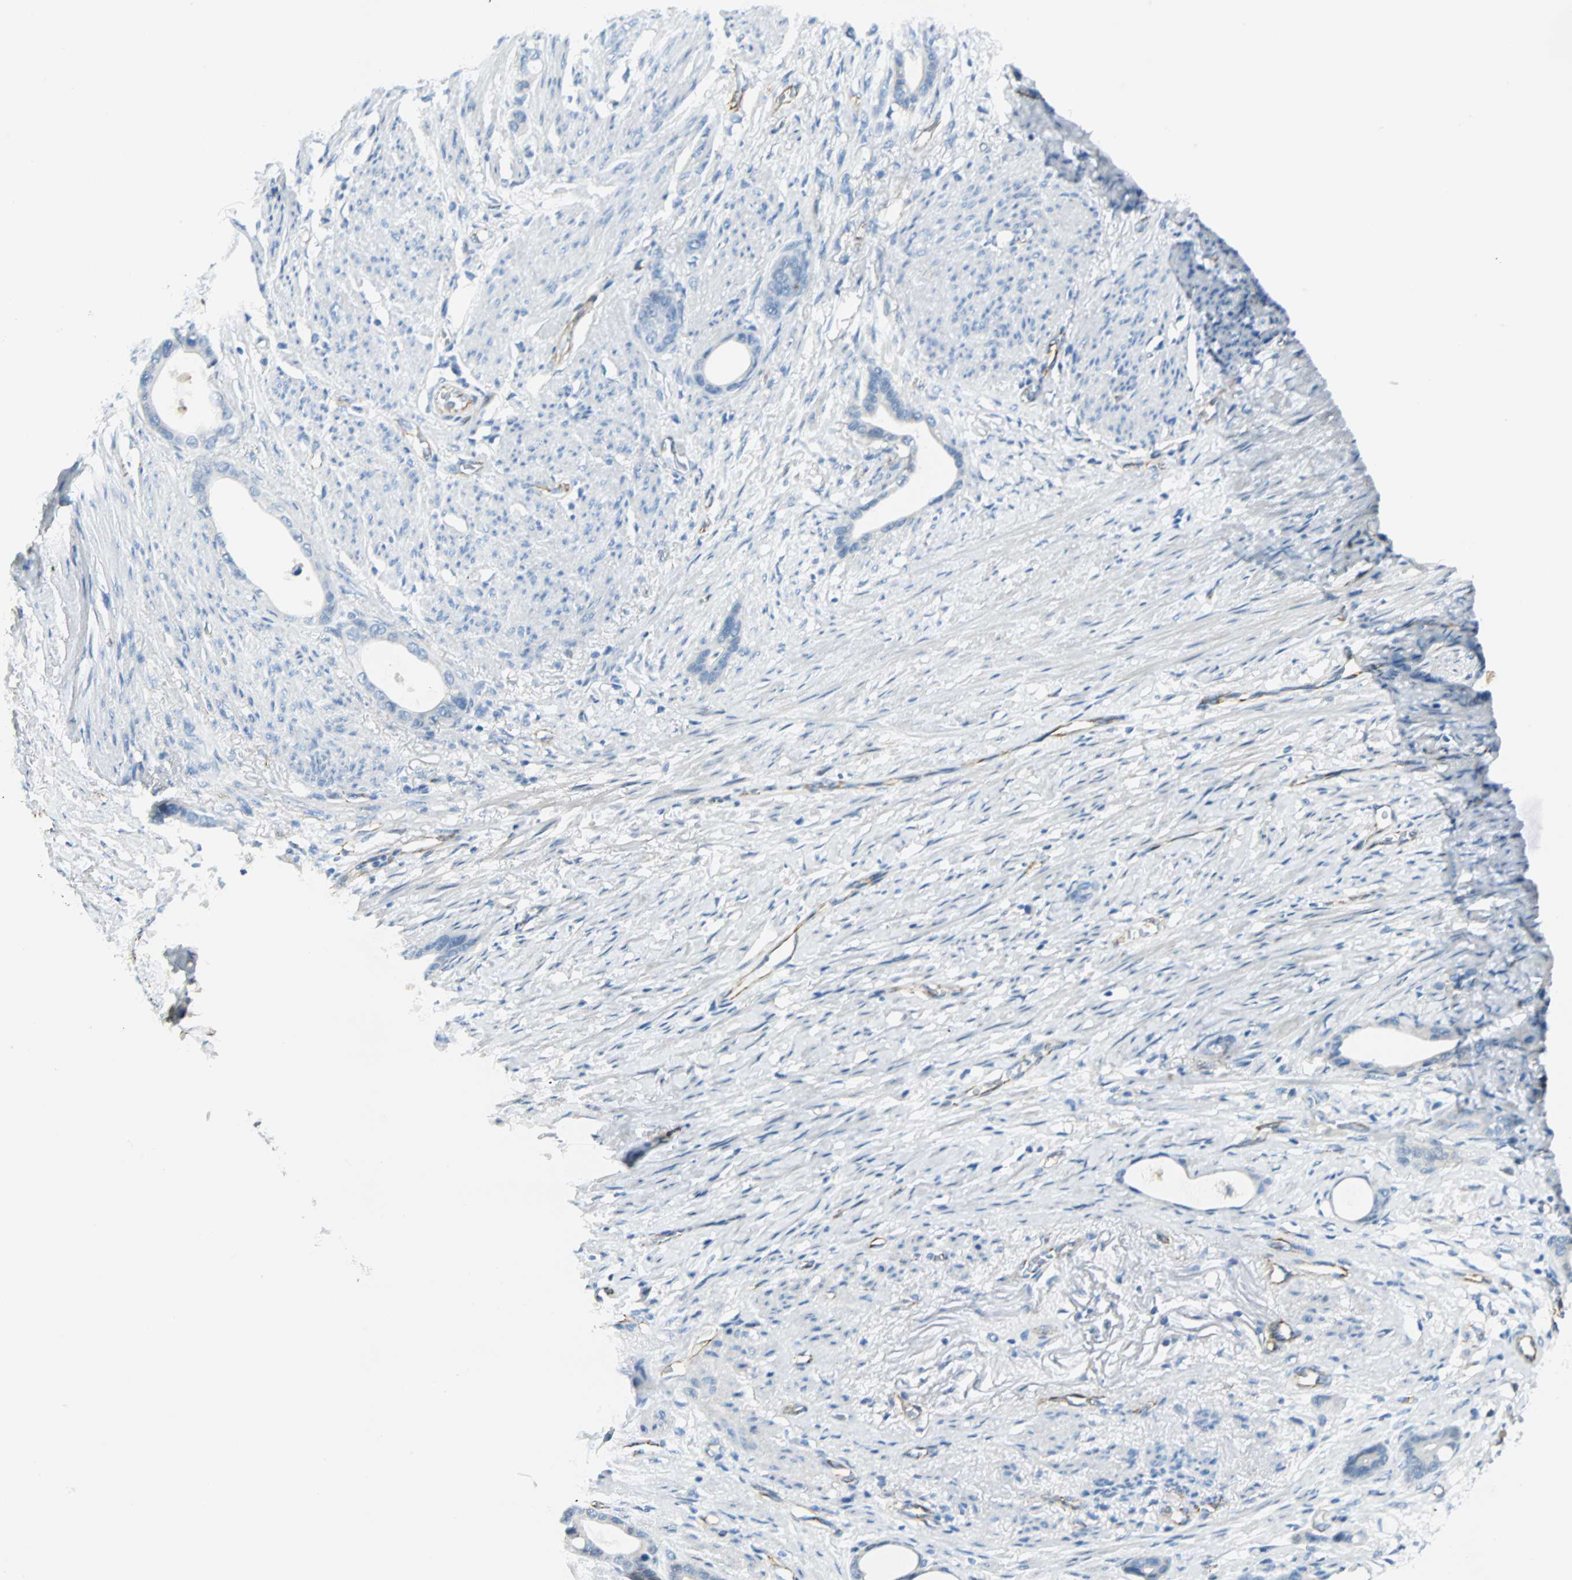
{"staining": {"intensity": "negative", "quantity": "none", "location": "none"}, "tissue": "stomach cancer", "cell_type": "Tumor cells", "image_type": "cancer", "snomed": [{"axis": "morphology", "description": "Adenocarcinoma, NOS"}, {"axis": "topography", "description": "Stomach"}], "caption": "Micrograph shows no significant protein staining in tumor cells of stomach adenocarcinoma.", "gene": "VPS9D1", "patient": {"sex": "female", "age": 75}}